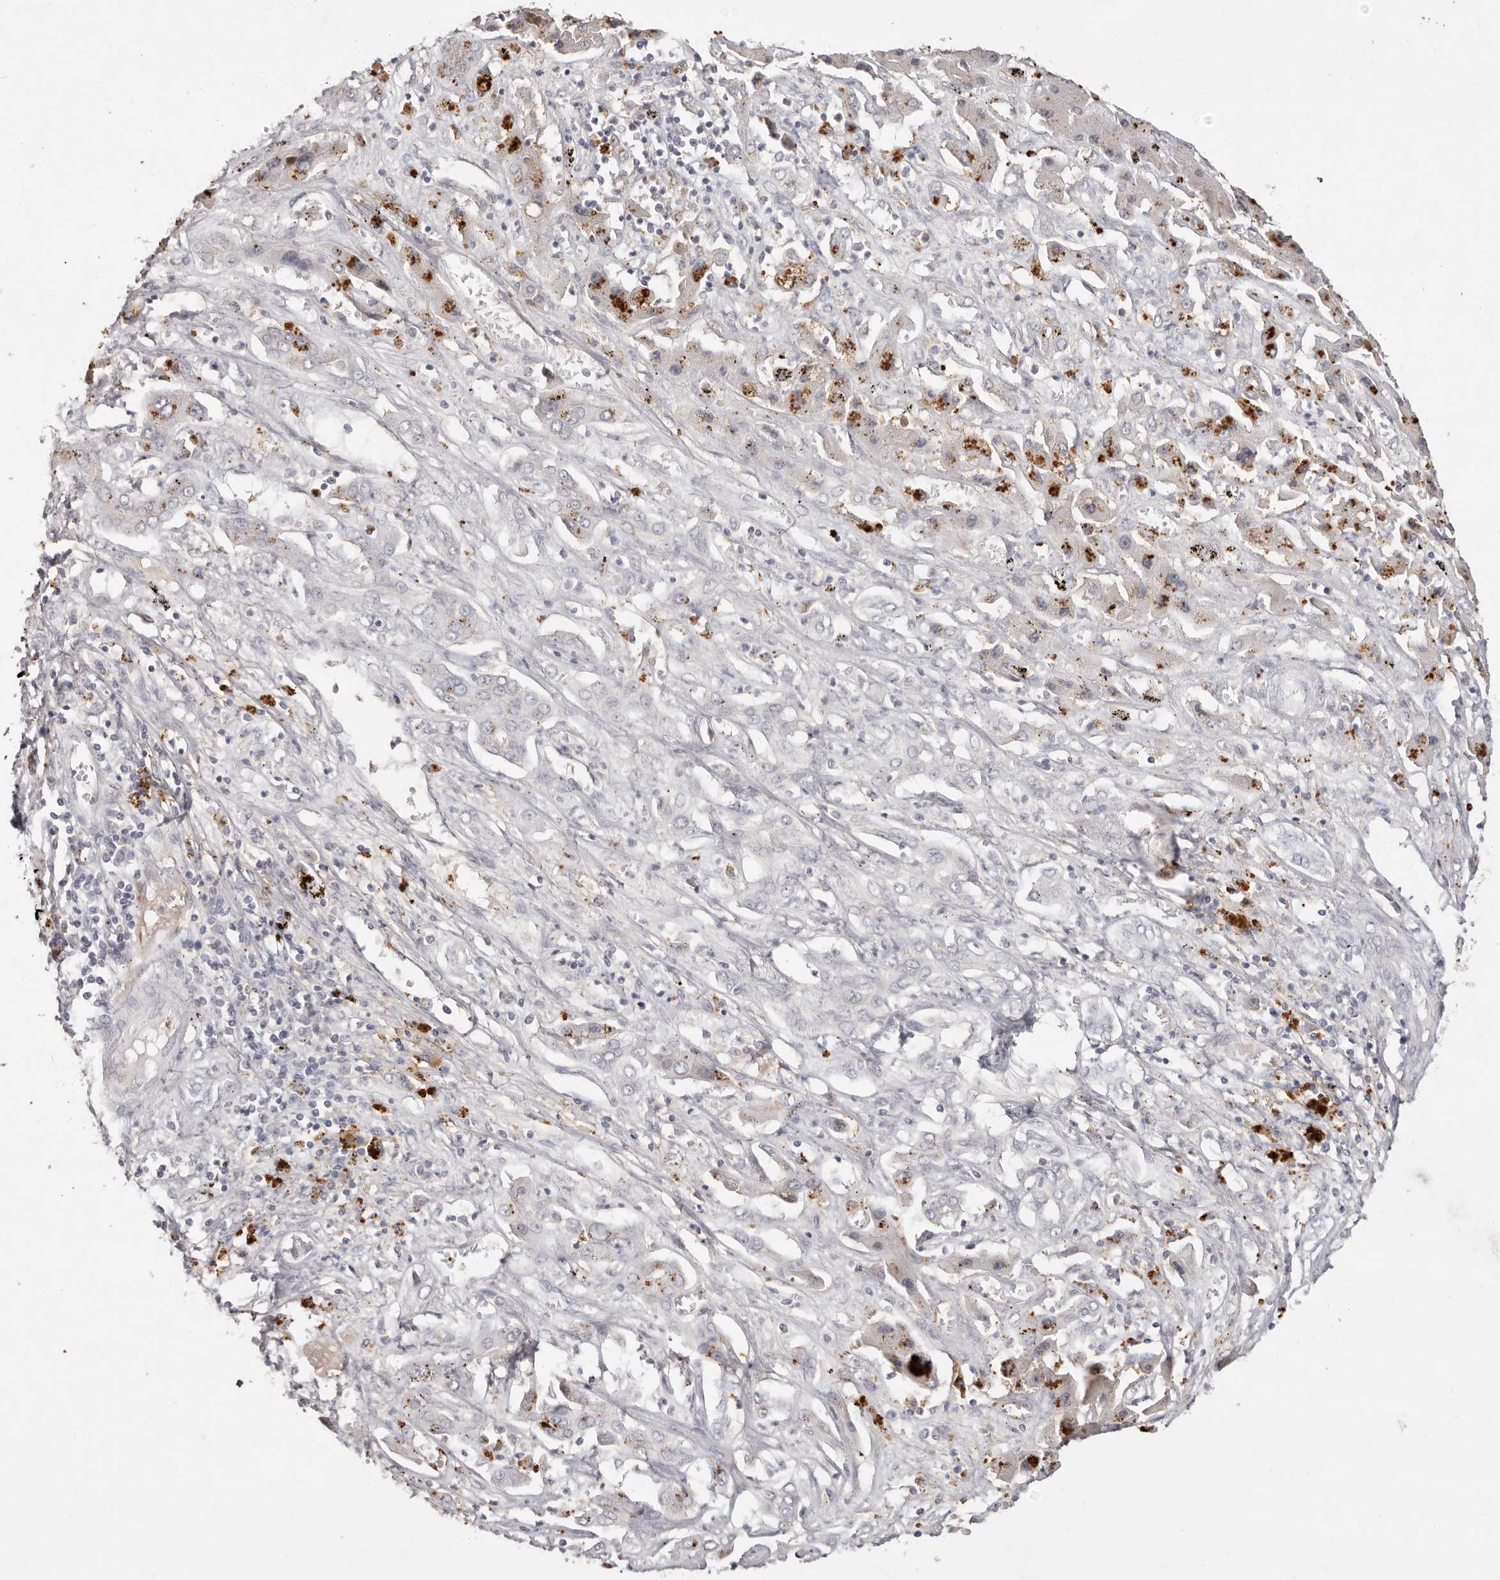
{"staining": {"intensity": "negative", "quantity": "none", "location": "none"}, "tissue": "liver cancer", "cell_type": "Tumor cells", "image_type": "cancer", "snomed": [{"axis": "morphology", "description": "Cholangiocarcinoma"}, {"axis": "topography", "description": "Liver"}], "caption": "Histopathology image shows no protein staining in tumor cells of cholangiocarcinoma (liver) tissue.", "gene": "SCUBE2", "patient": {"sex": "male", "age": 67}}